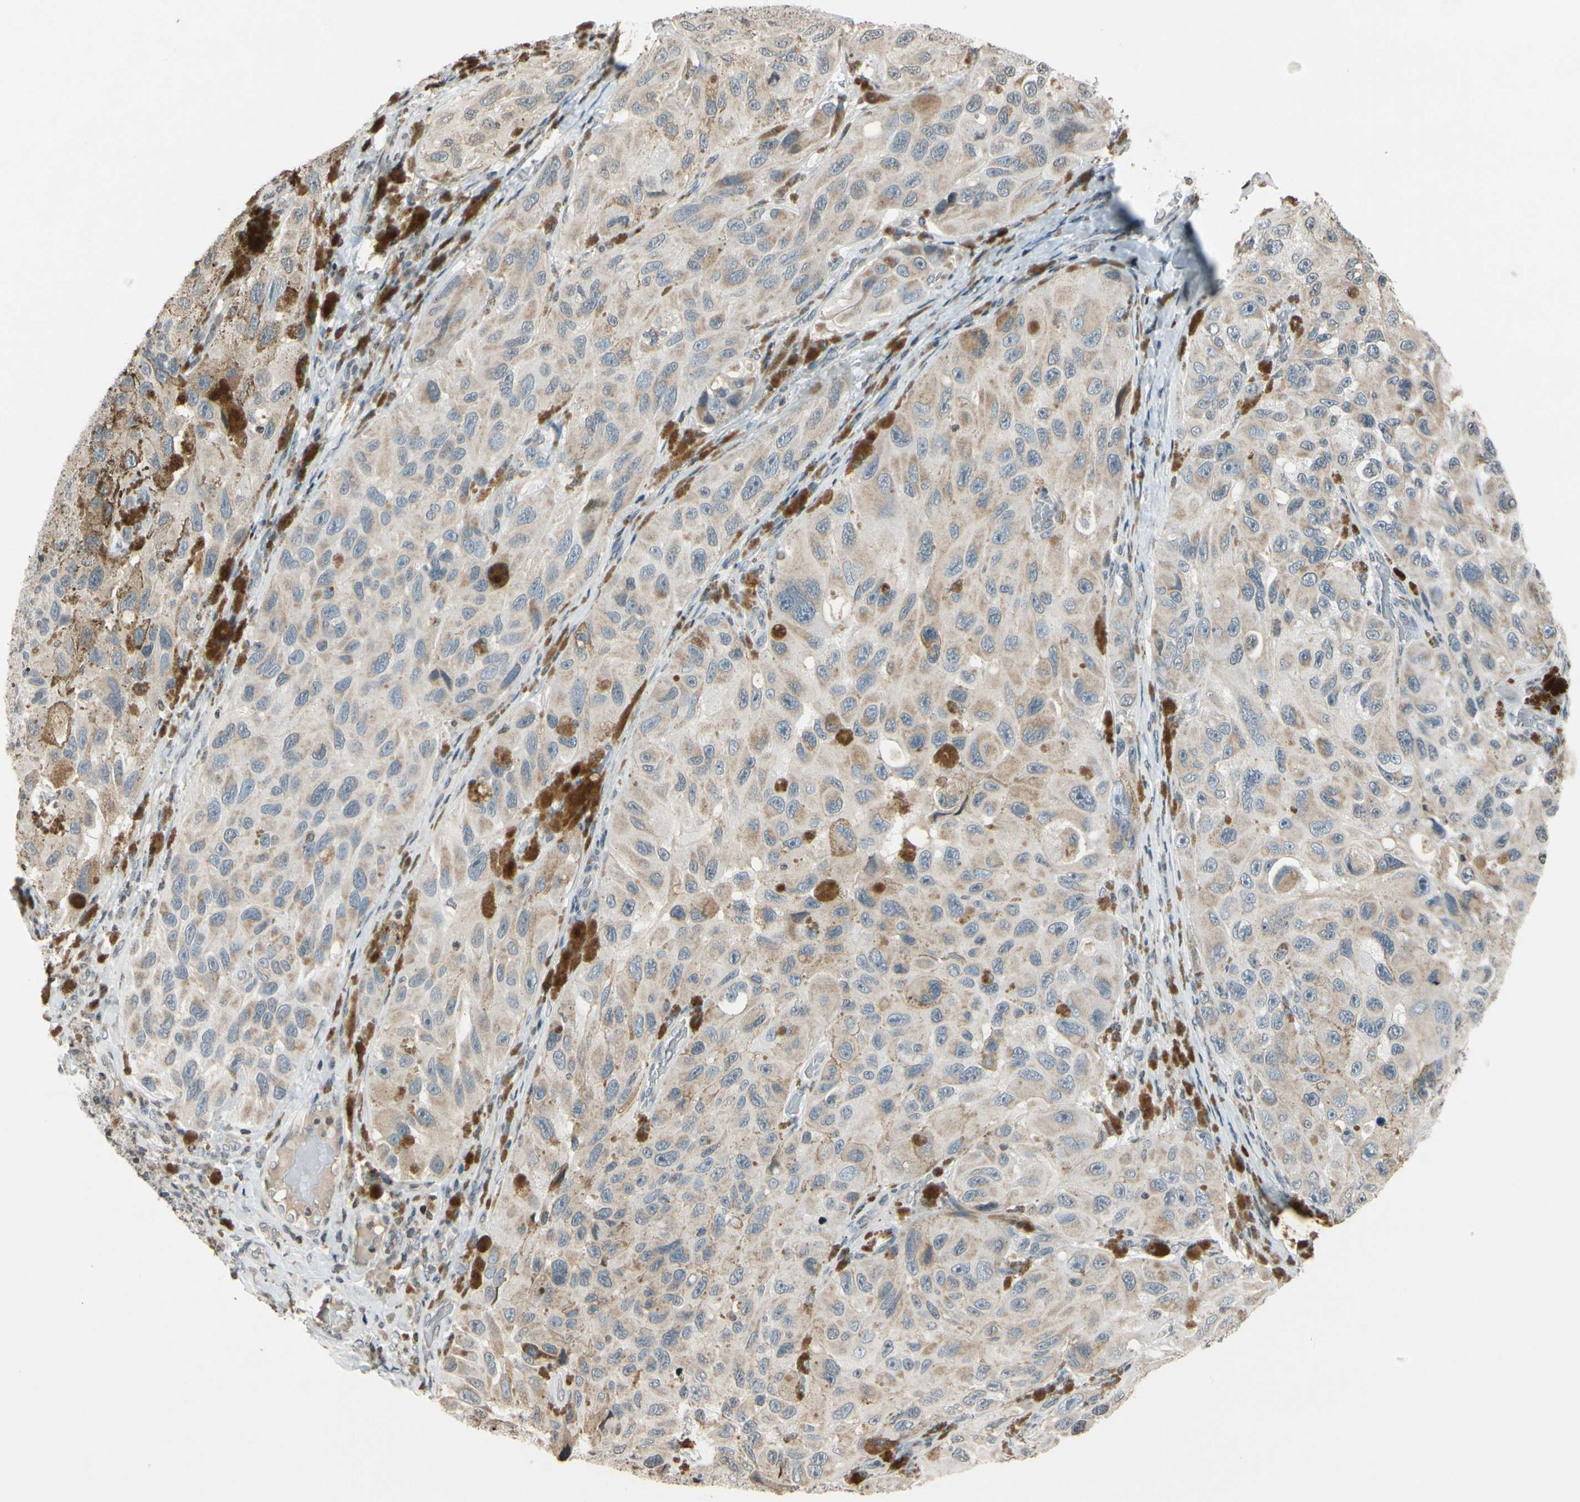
{"staining": {"intensity": "weak", "quantity": ">75%", "location": "cytoplasmic/membranous"}, "tissue": "melanoma", "cell_type": "Tumor cells", "image_type": "cancer", "snomed": [{"axis": "morphology", "description": "Malignant melanoma, NOS"}, {"axis": "topography", "description": "Skin"}], "caption": "The micrograph demonstrates a brown stain indicating the presence of a protein in the cytoplasmic/membranous of tumor cells in malignant melanoma.", "gene": "CLDN11", "patient": {"sex": "female", "age": 73}}